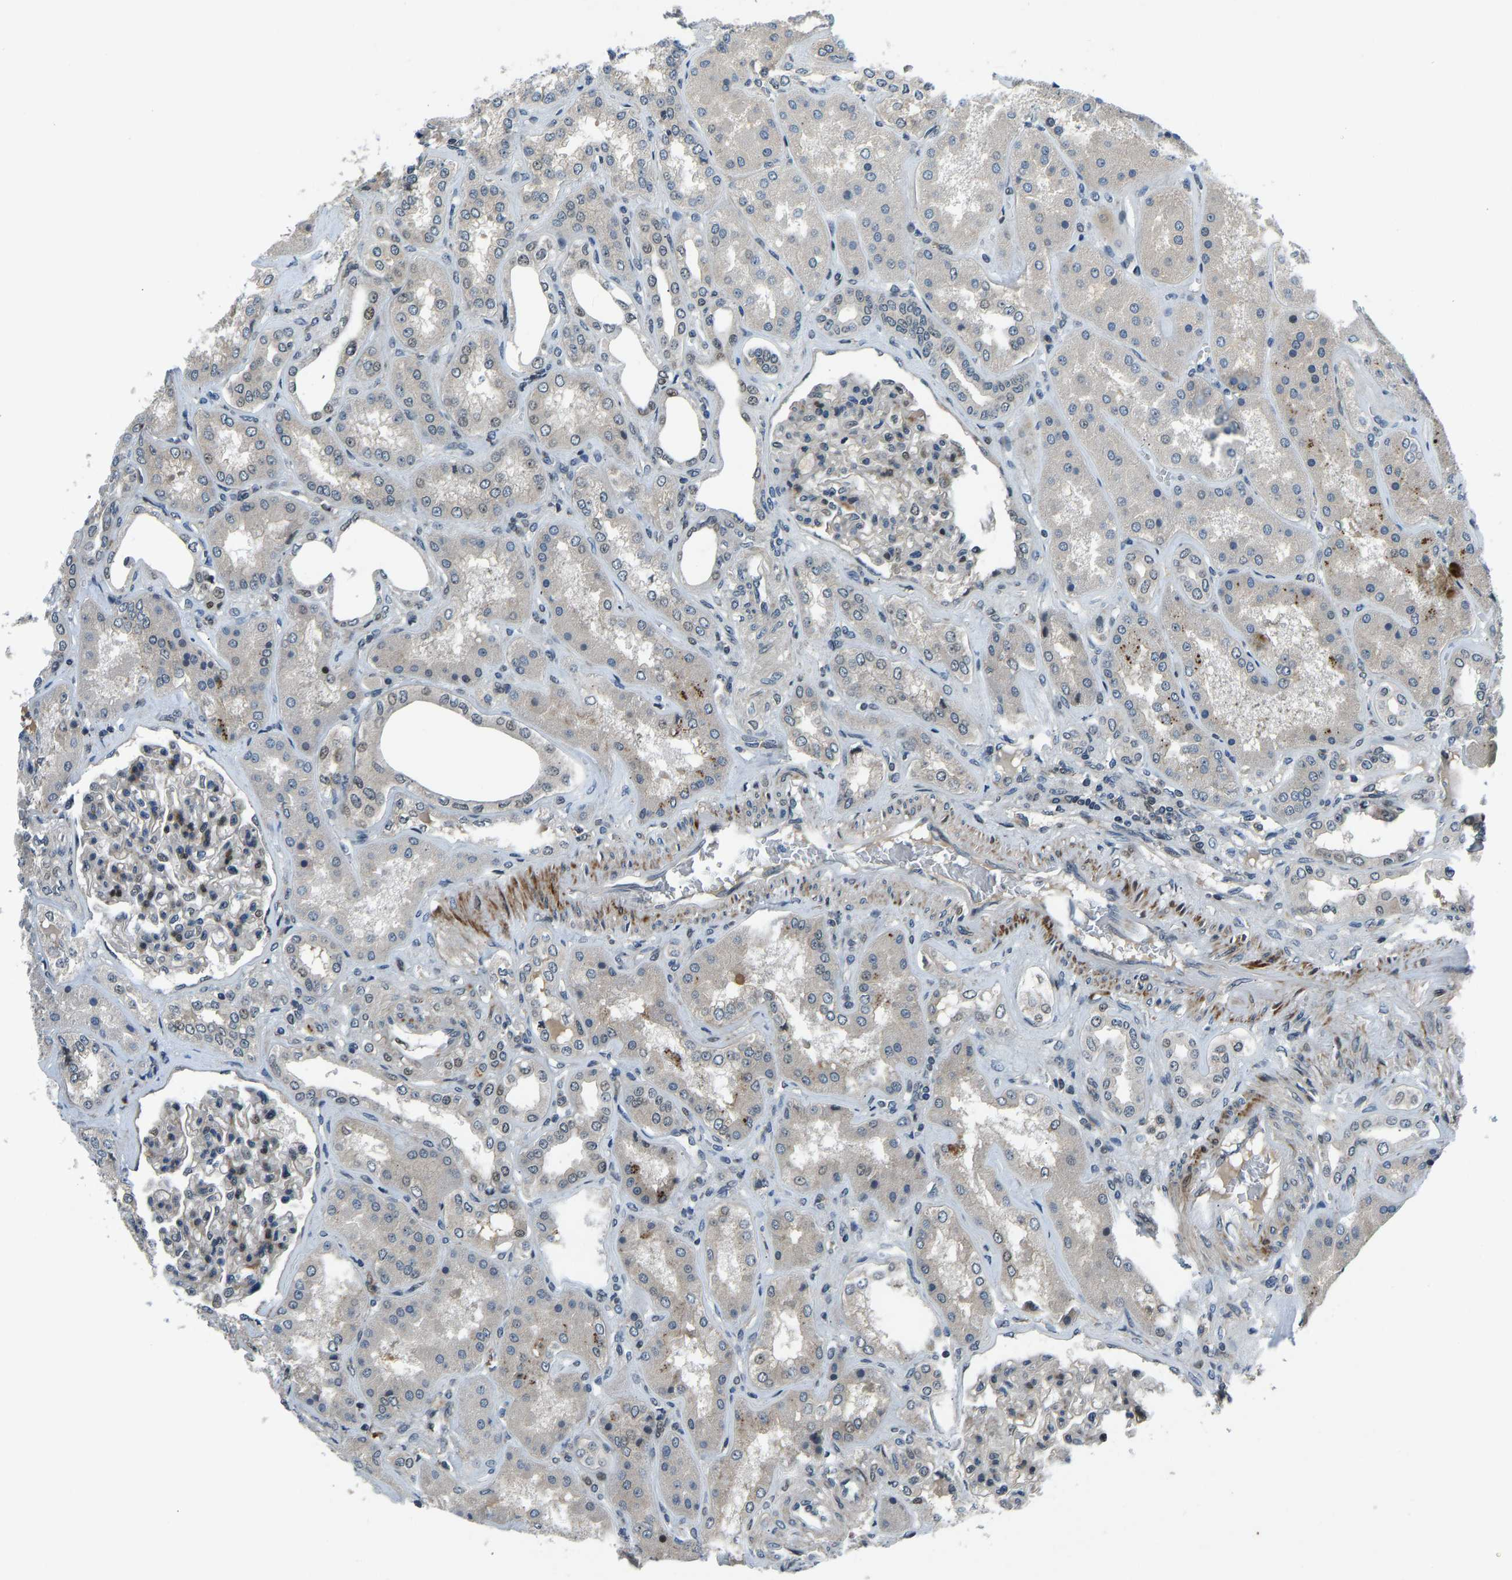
{"staining": {"intensity": "moderate", "quantity": "25%-75%", "location": "nuclear"}, "tissue": "kidney", "cell_type": "Cells in glomeruli", "image_type": "normal", "snomed": [{"axis": "morphology", "description": "Normal tissue, NOS"}, {"axis": "topography", "description": "Kidney"}], "caption": "A high-resolution micrograph shows IHC staining of benign kidney, which demonstrates moderate nuclear positivity in approximately 25%-75% of cells in glomeruli. (IHC, brightfield microscopy, high magnification).", "gene": "RLIM", "patient": {"sex": "female", "age": 56}}